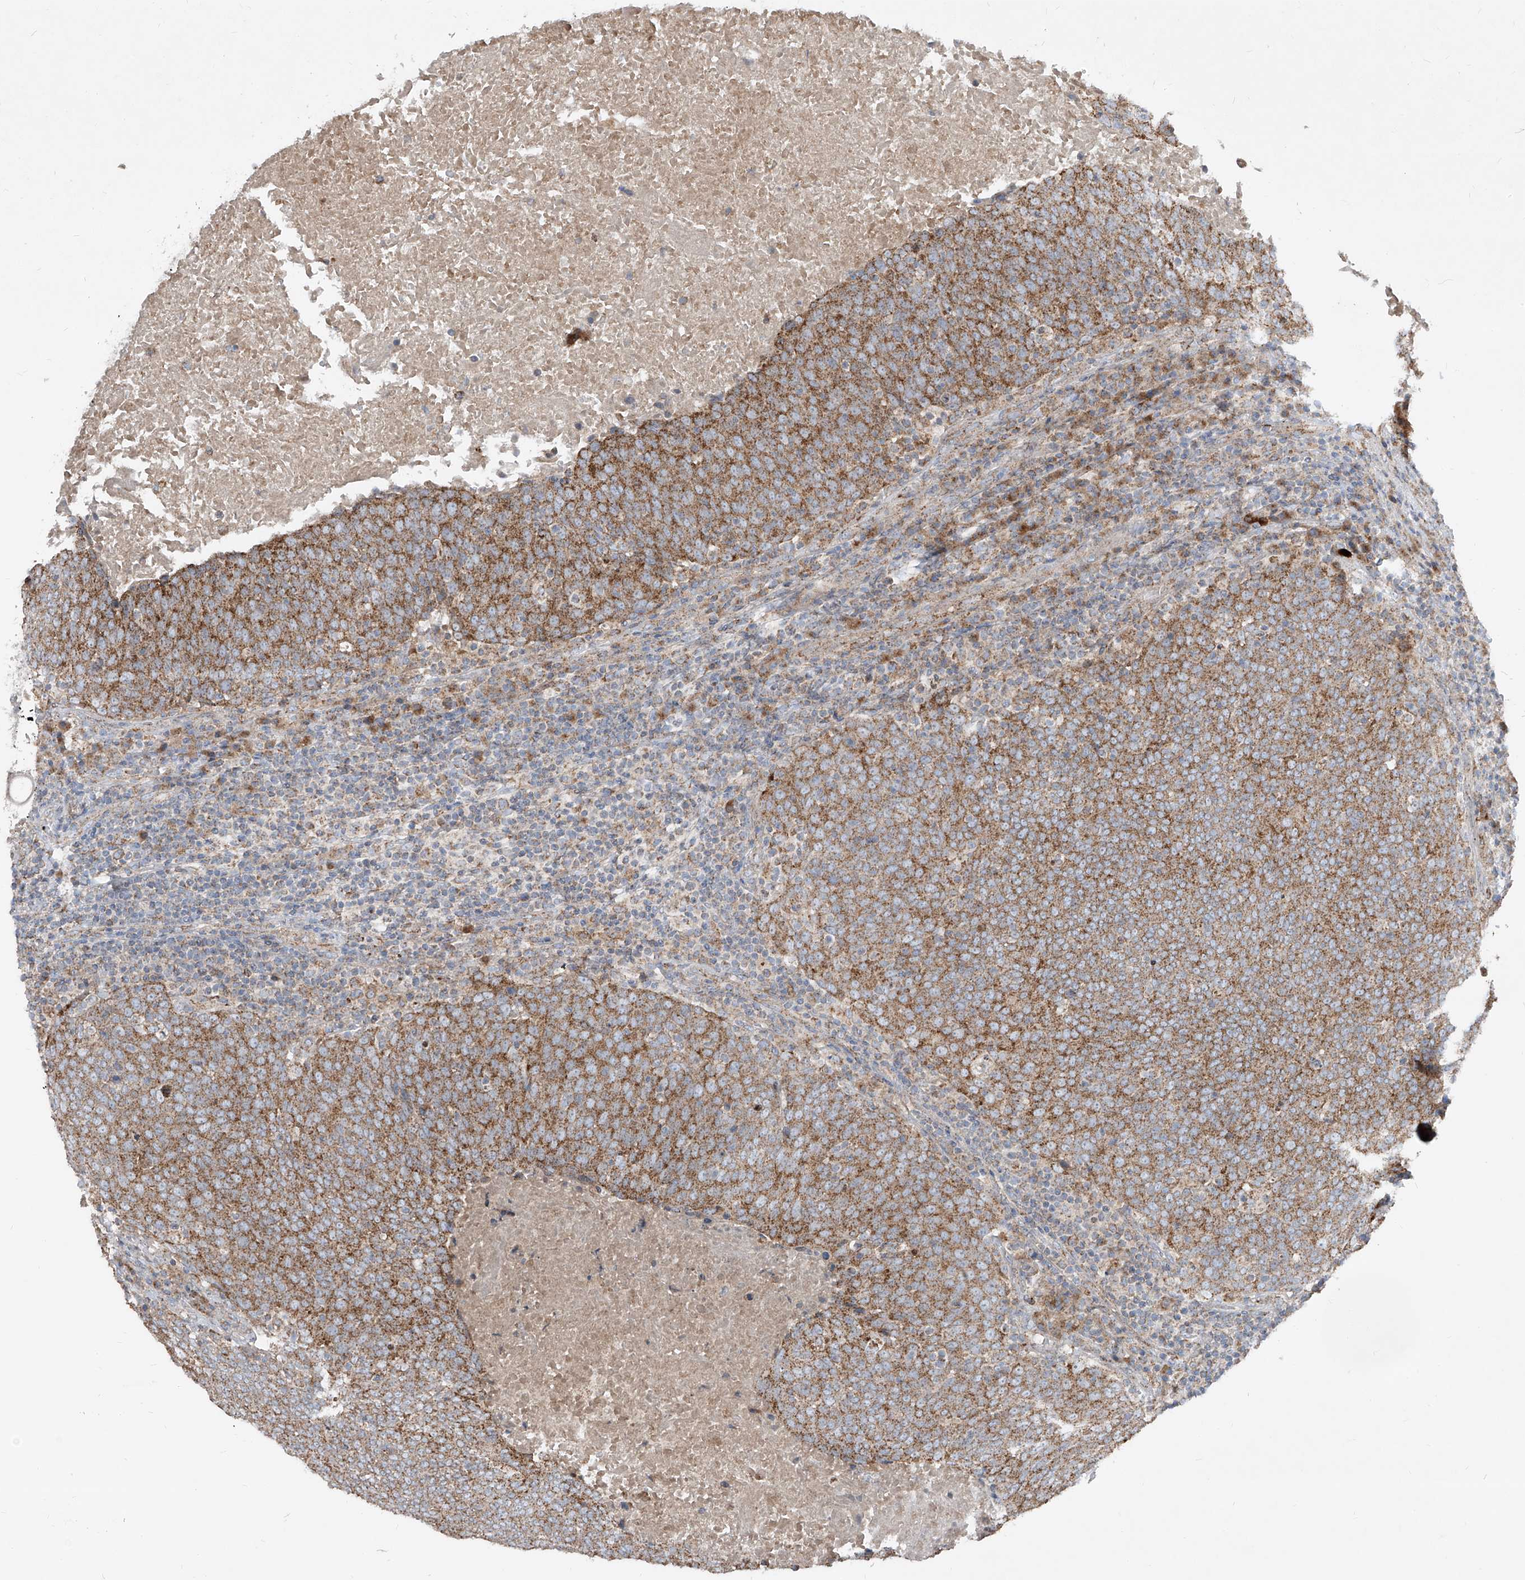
{"staining": {"intensity": "moderate", "quantity": ">75%", "location": "cytoplasmic/membranous"}, "tissue": "head and neck cancer", "cell_type": "Tumor cells", "image_type": "cancer", "snomed": [{"axis": "morphology", "description": "Squamous cell carcinoma, NOS"}, {"axis": "morphology", "description": "Squamous cell carcinoma, metastatic, NOS"}, {"axis": "topography", "description": "Lymph node"}, {"axis": "topography", "description": "Head-Neck"}], "caption": "A high-resolution histopathology image shows IHC staining of squamous cell carcinoma (head and neck), which shows moderate cytoplasmic/membranous expression in approximately >75% of tumor cells.", "gene": "ABCD3", "patient": {"sex": "male", "age": 62}}